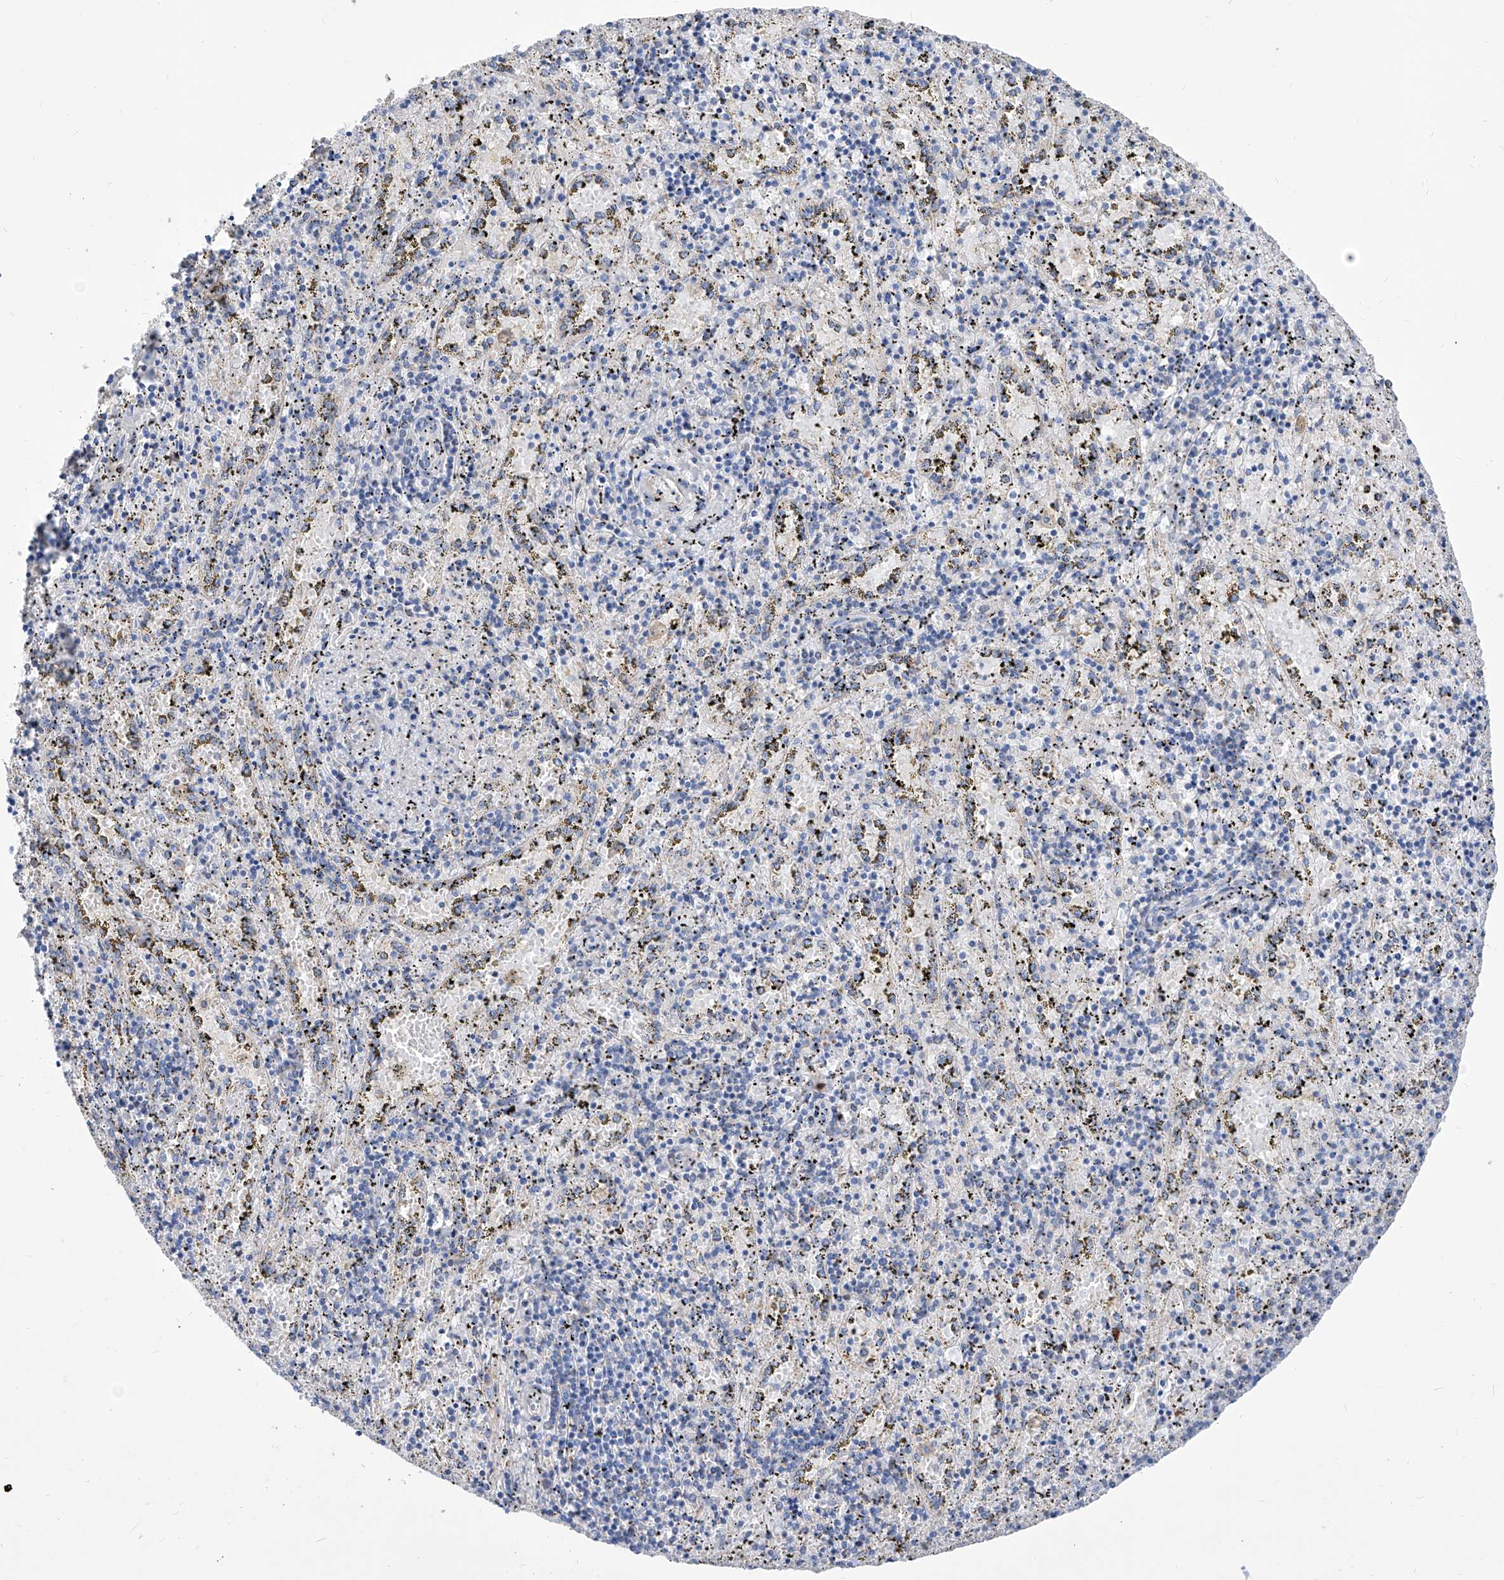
{"staining": {"intensity": "weak", "quantity": "<25%", "location": "cytoplasmic/membranous"}, "tissue": "spleen", "cell_type": "Cells in red pulp", "image_type": "normal", "snomed": [{"axis": "morphology", "description": "Normal tissue, NOS"}, {"axis": "topography", "description": "Spleen"}], "caption": "Micrograph shows no protein positivity in cells in red pulp of normal spleen.", "gene": "SRBD1", "patient": {"sex": "male", "age": 11}}